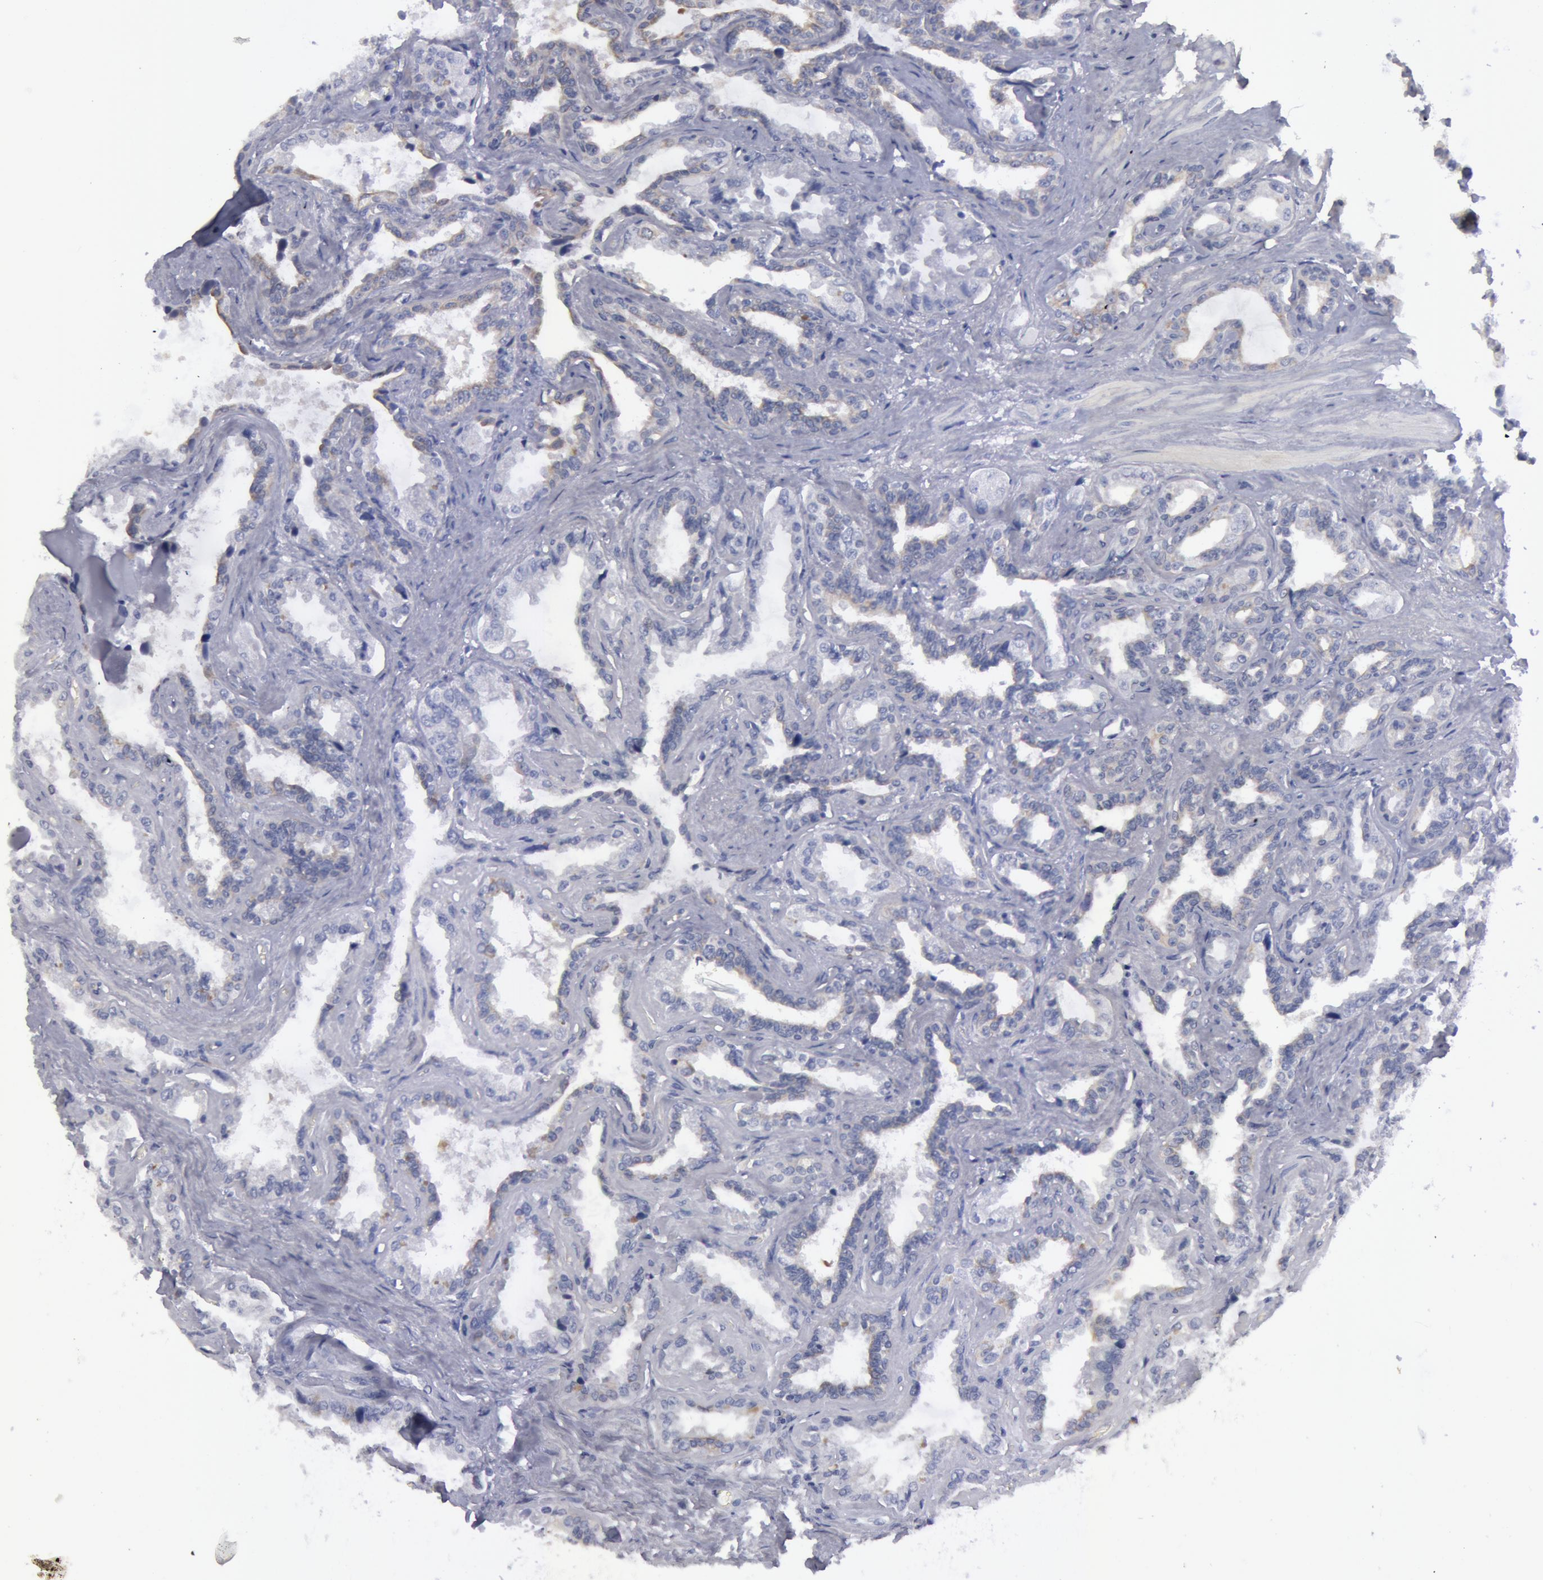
{"staining": {"intensity": "negative", "quantity": "none", "location": "none"}, "tissue": "seminal vesicle", "cell_type": "Glandular cells", "image_type": "normal", "snomed": [{"axis": "morphology", "description": "Normal tissue, NOS"}, {"axis": "morphology", "description": "Inflammation, NOS"}, {"axis": "topography", "description": "Urinary bladder"}, {"axis": "topography", "description": "Prostate"}, {"axis": "topography", "description": "Seminal veicle"}], "caption": "This is an IHC micrograph of unremarkable human seminal vesicle. There is no expression in glandular cells.", "gene": "SMC1B", "patient": {"sex": "male", "age": 82}}